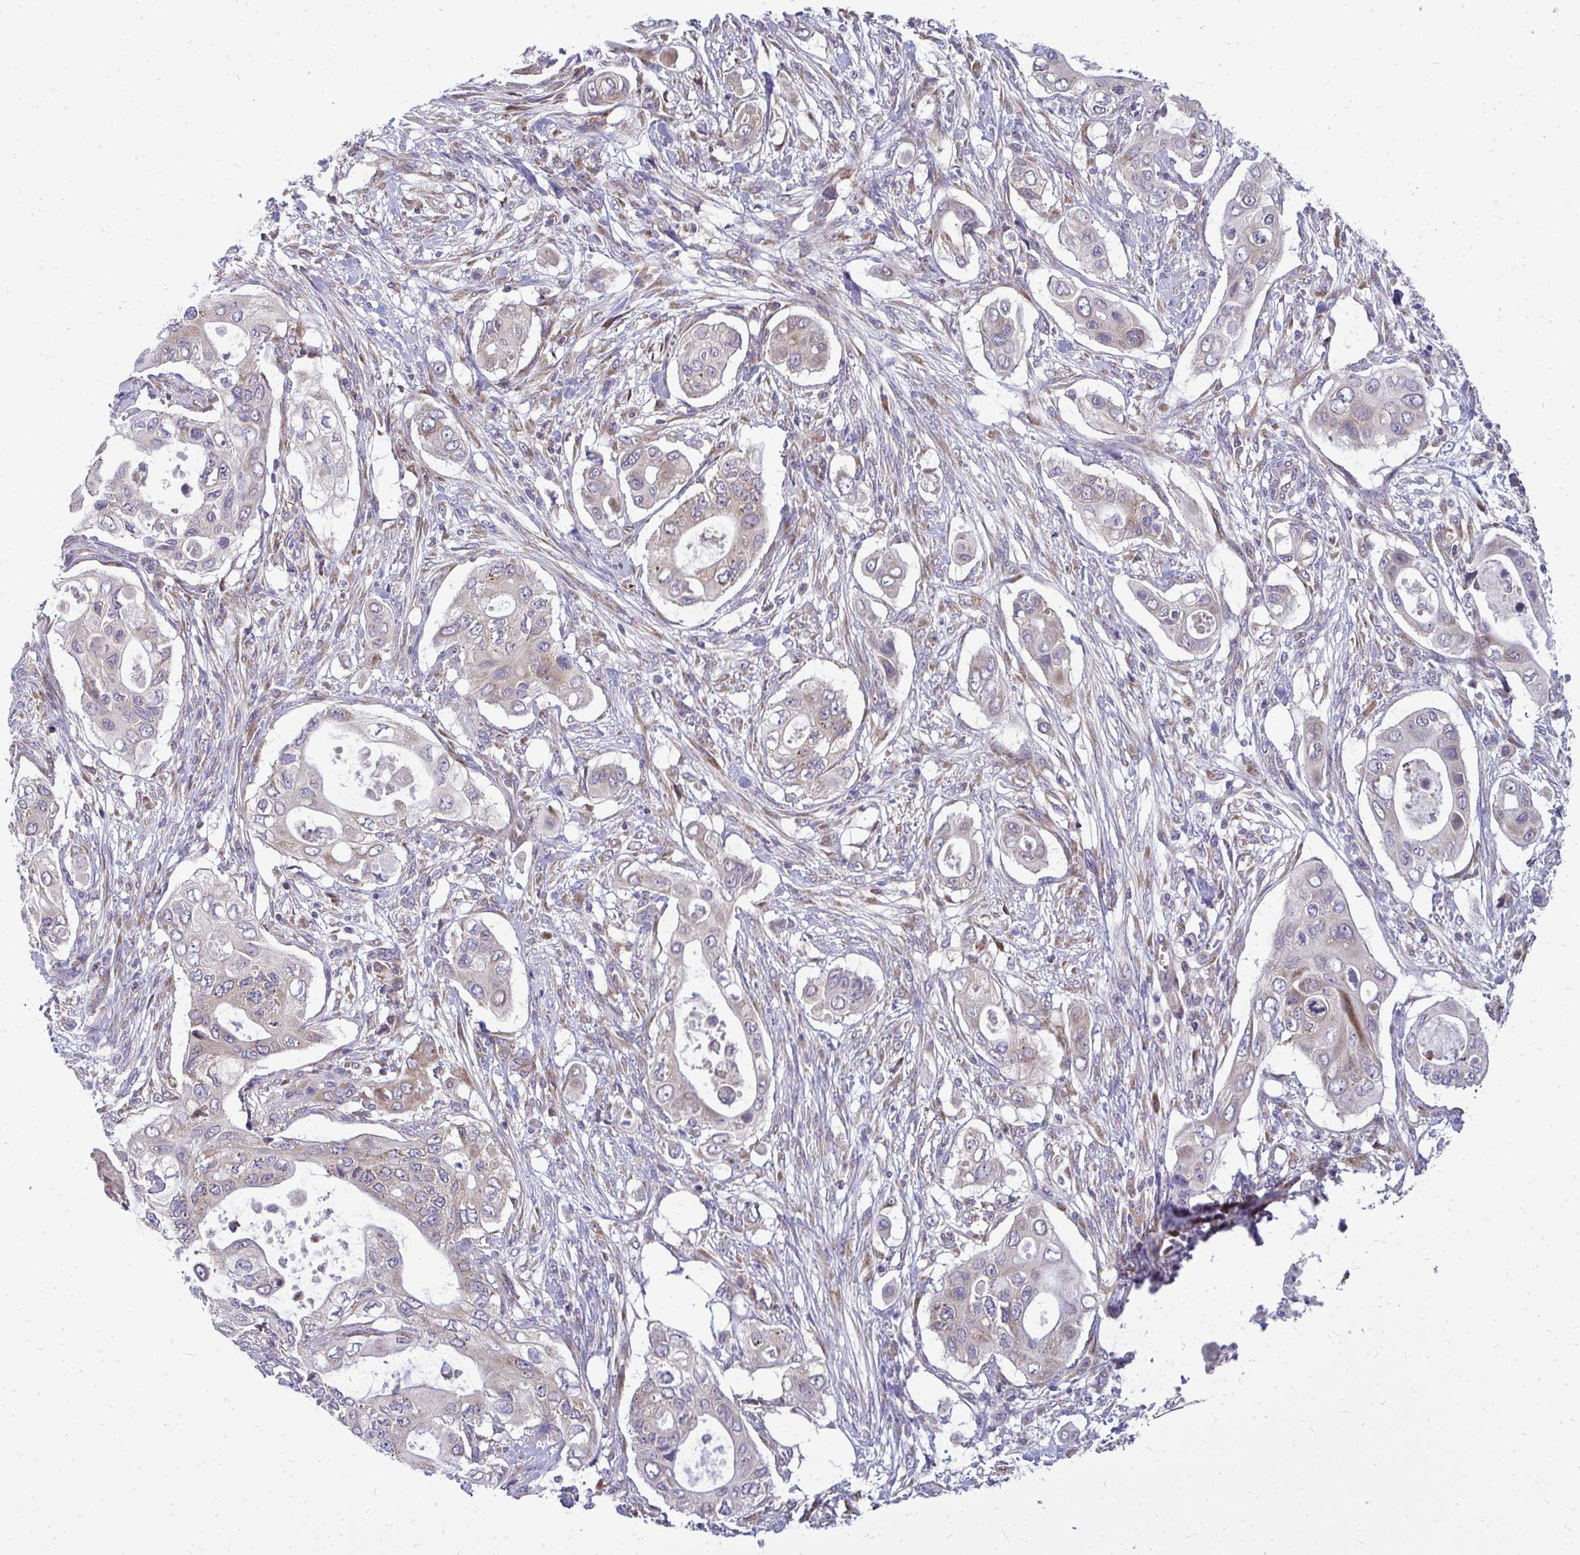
{"staining": {"intensity": "moderate", "quantity": "25%-75%", "location": "cytoplasmic/membranous"}, "tissue": "pancreatic cancer", "cell_type": "Tumor cells", "image_type": "cancer", "snomed": [{"axis": "morphology", "description": "Adenocarcinoma, NOS"}, {"axis": "topography", "description": "Pancreas"}], "caption": "This image reveals pancreatic adenocarcinoma stained with IHC to label a protein in brown. The cytoplasmic/membranous of tumor cells show moderate positivity for the protein. Nuclei are counter-stained blue.", "gene": "RPLP2", "patient": {"sex": "female", "age": 63}}